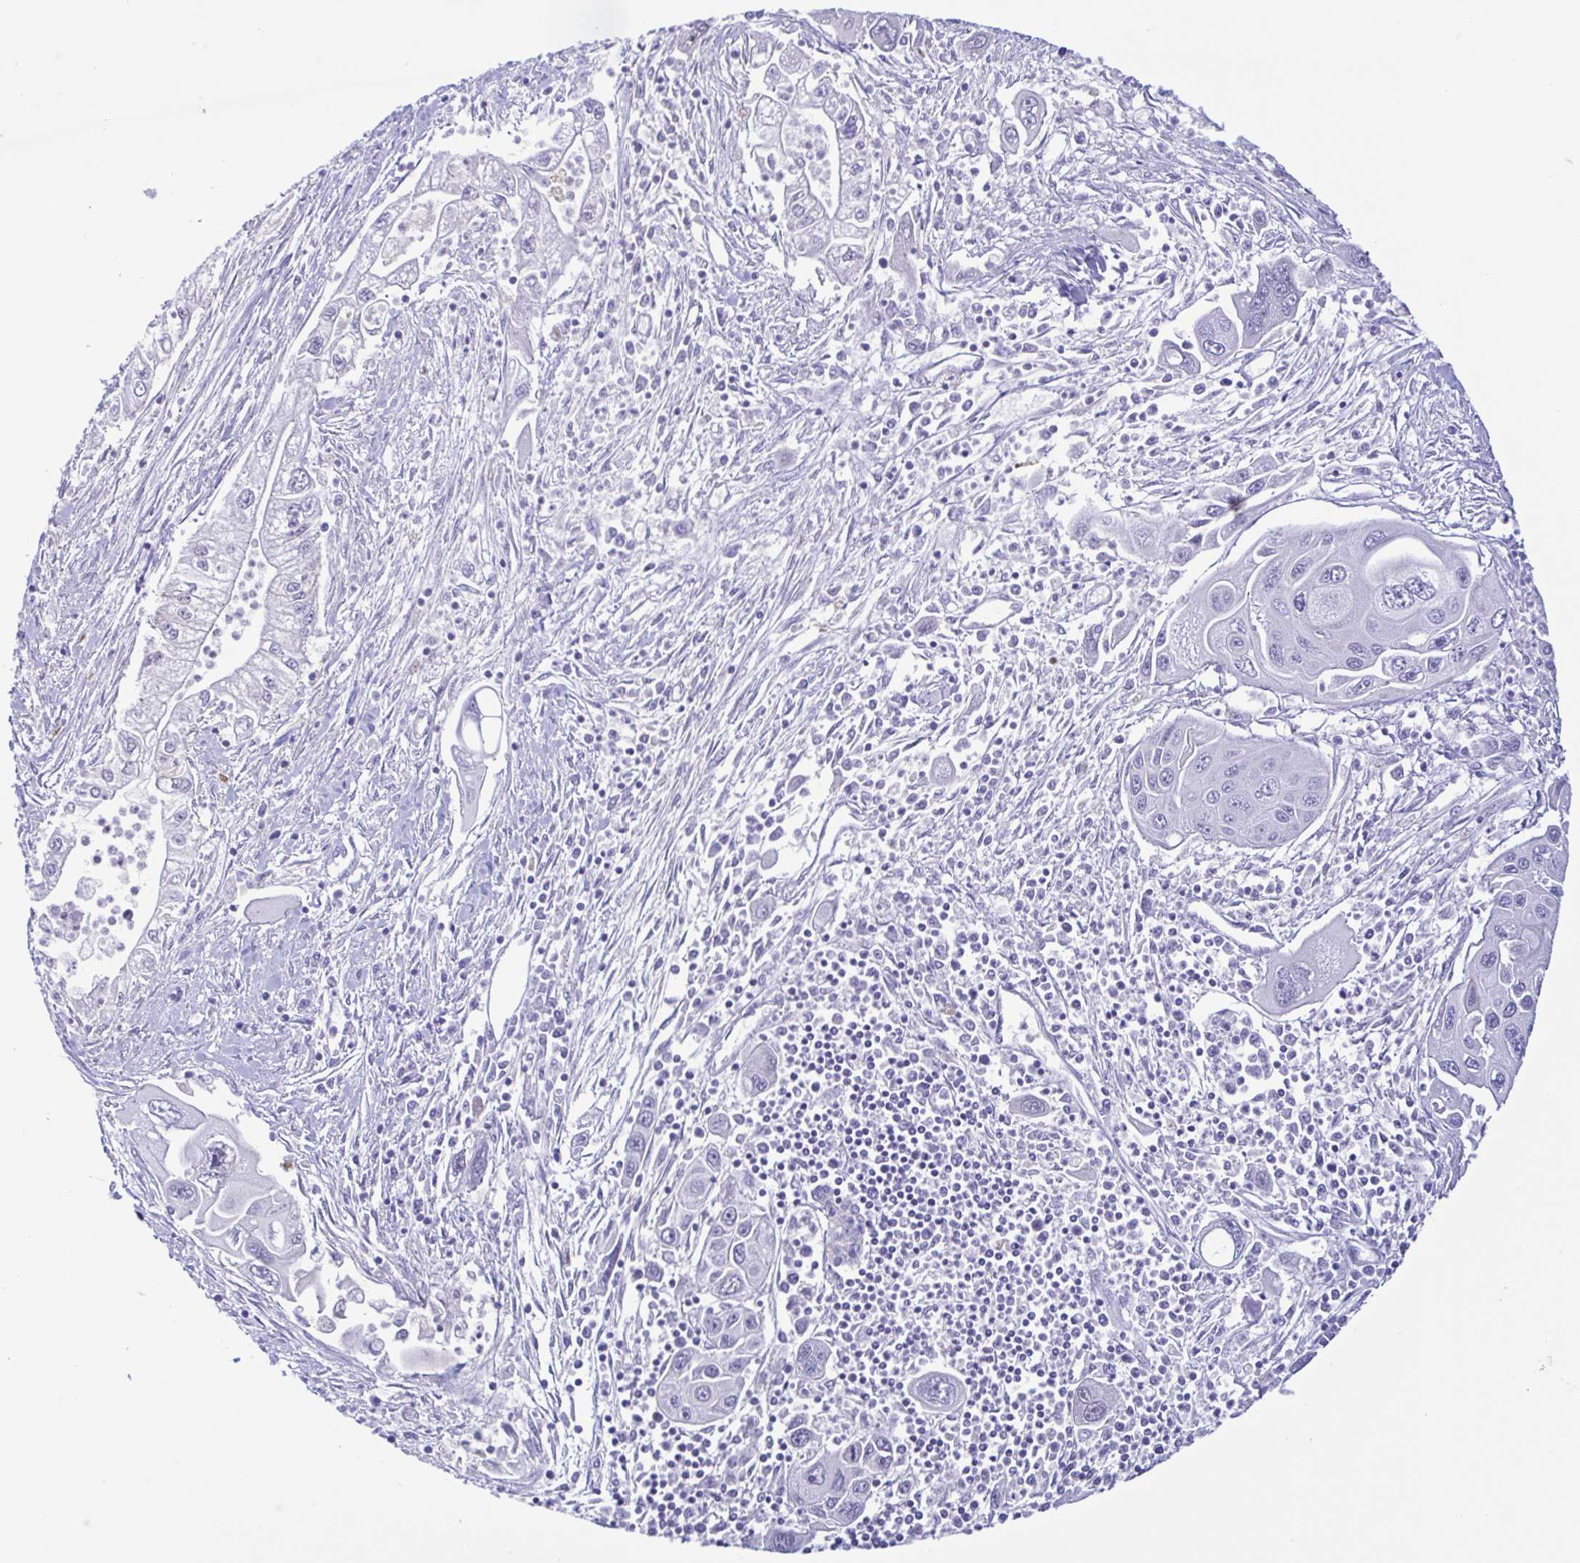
{"staining": {"intensity": "negative", "quantity": "none", "location": "none"}, "tissue": "pancreatic cancer", "cell_type": "Tumor cells", "image_type": "cancer", "snomed": [{"axis": "morphology", "description": "Adenocarcinoma, NOS"}, {"axis": "topography", "description": "Pancreas"}], "caption": "Immunohistochemistry (IHC) photomicrograph of neoplastic tissue: pancreatic adenocarcinoma stained with DAB (3,3'-diaminobenzidine) demonstrates no significant protein expression in tumor cells.", "gene": "LDHC", "patient": {"sex": "male", "age": 70}}